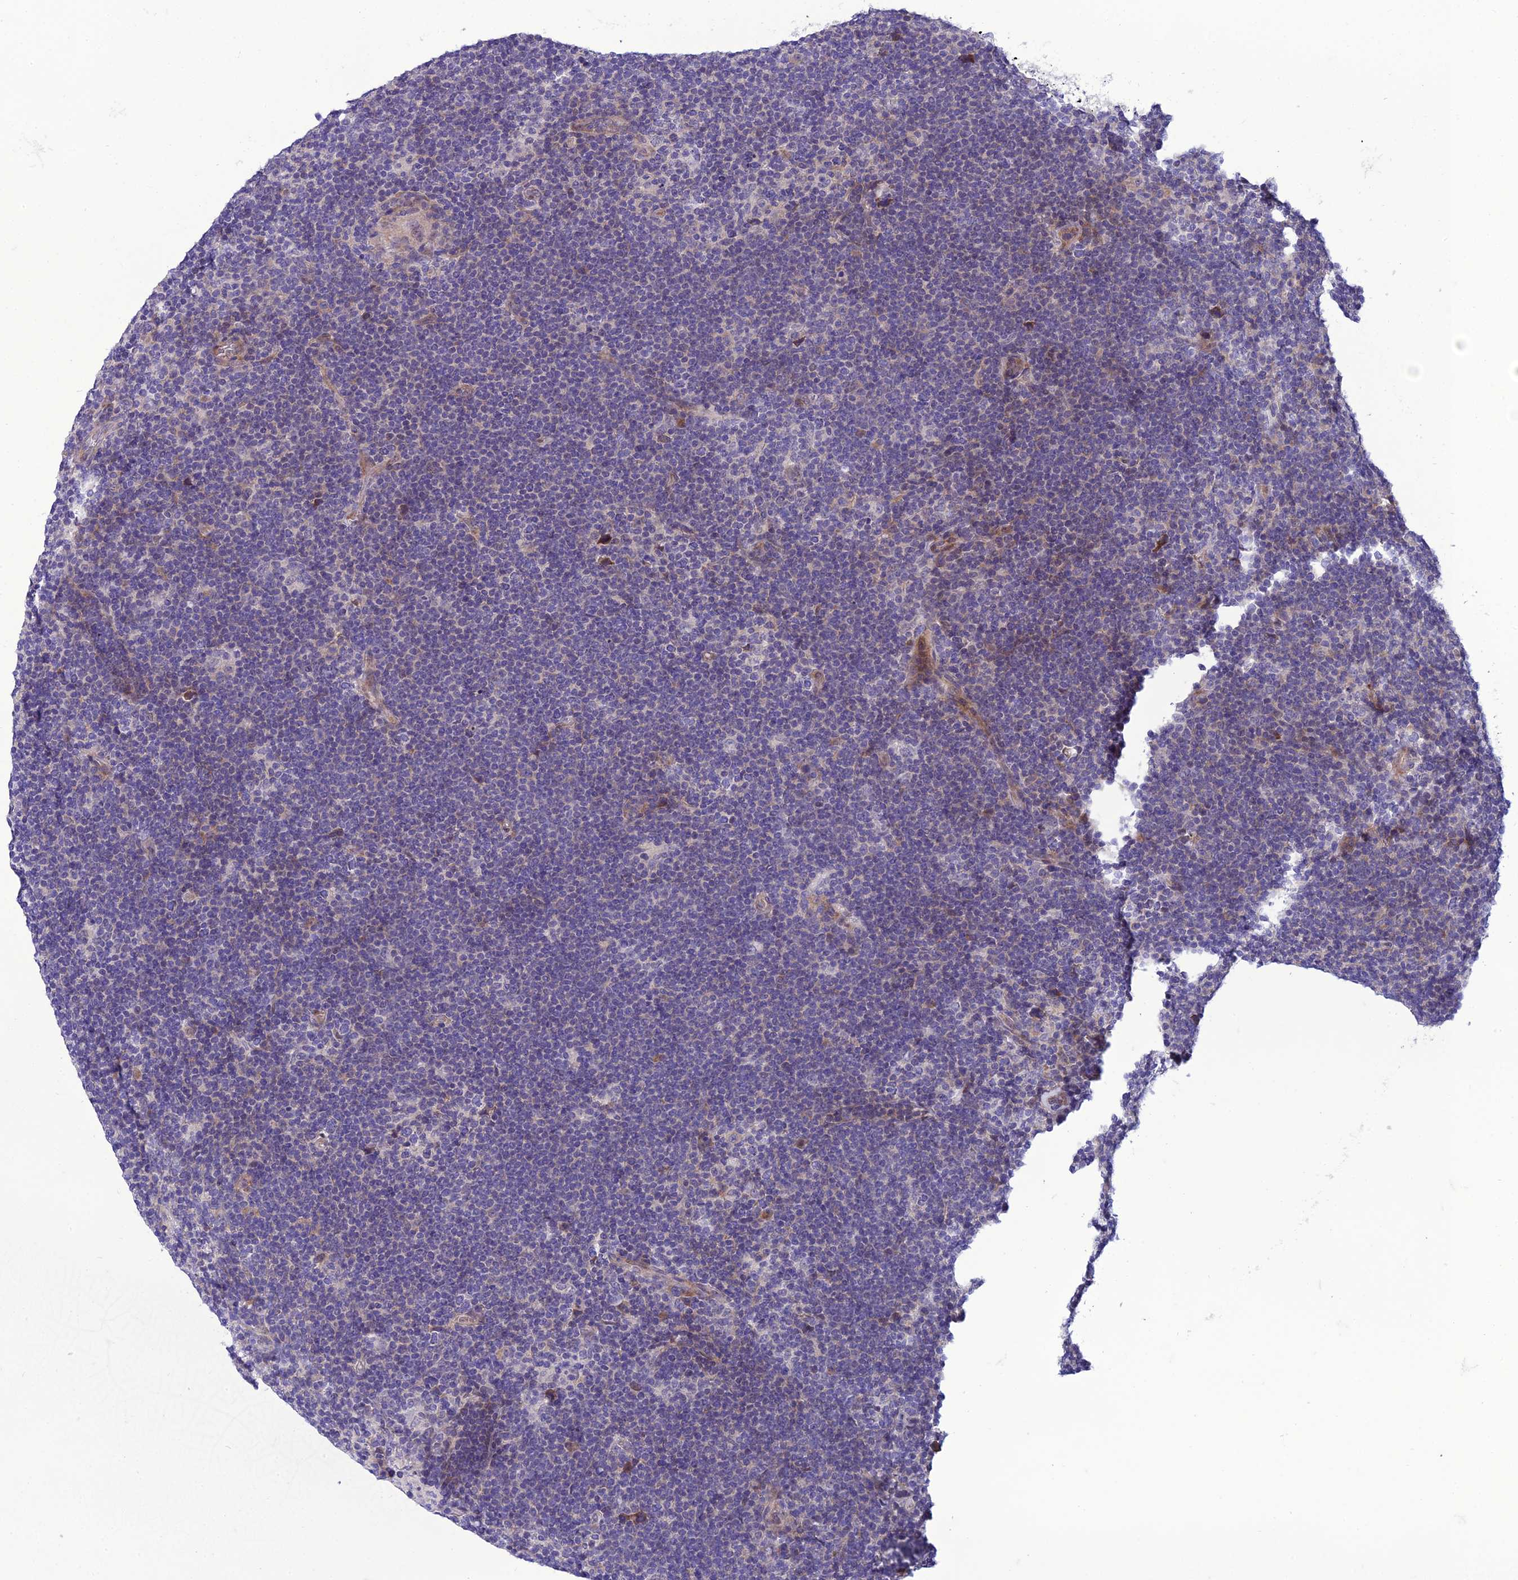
{"staining": {"intensity": "negative", "quantity": "none", "location": "none"}, "tissue": "lymphoma", "cell_type": "Tumor cells", "image_type": "cancer", "snomed": [{"axis": "morphology", "description": "Hodgkin's disease, NOS"}, {"axis": "topography", "description": "Lymph node"}], "caption": "DAB (3,3'-diaminobenzidine) immunohistochemical staining of human Hodgkin's disease exhibits no significant positivity in tumor cells.", "gene": "GAB4", "patient": {"sex": "female", "age": 57}}